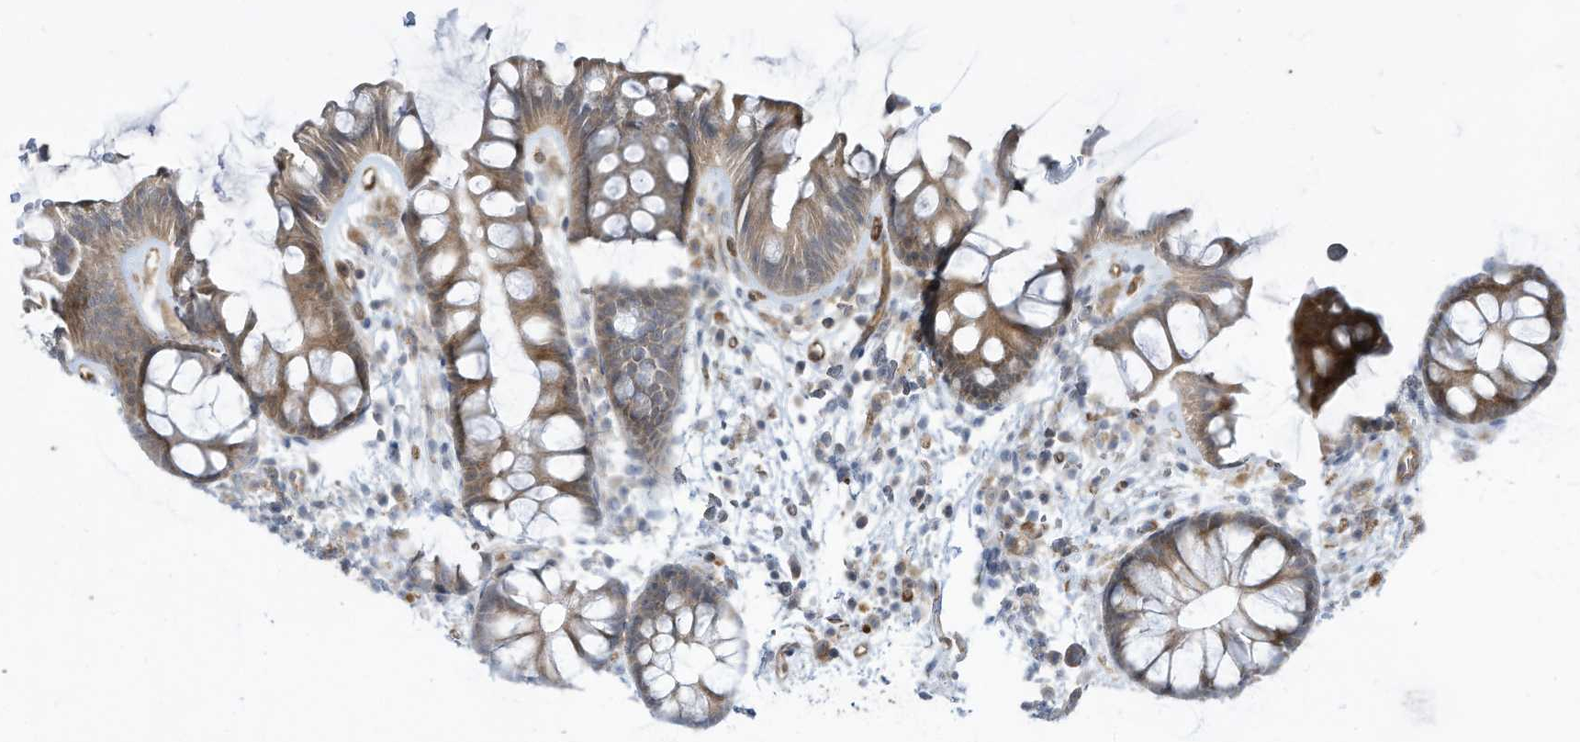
{"staining": {"intensity": "moderate", "quantity": ">75%", "location": "cytoplasmic/membranous"}, "tissue": "colon", "cell_type": "Endothelial cells", "image_type": "normal", "snomed": [{"axis": "morphology", "description": "Normal tissue, NOS"}, {"axis": "topography", "description": "Colon"}], "caption": "Moderate cytoplasmic/membranous staining for a protein is present in approximately >75% of endothelial cells of normal colon using IHC.", "gene": "DZIP3", "patient": {"sex": "female", "age": 62}}